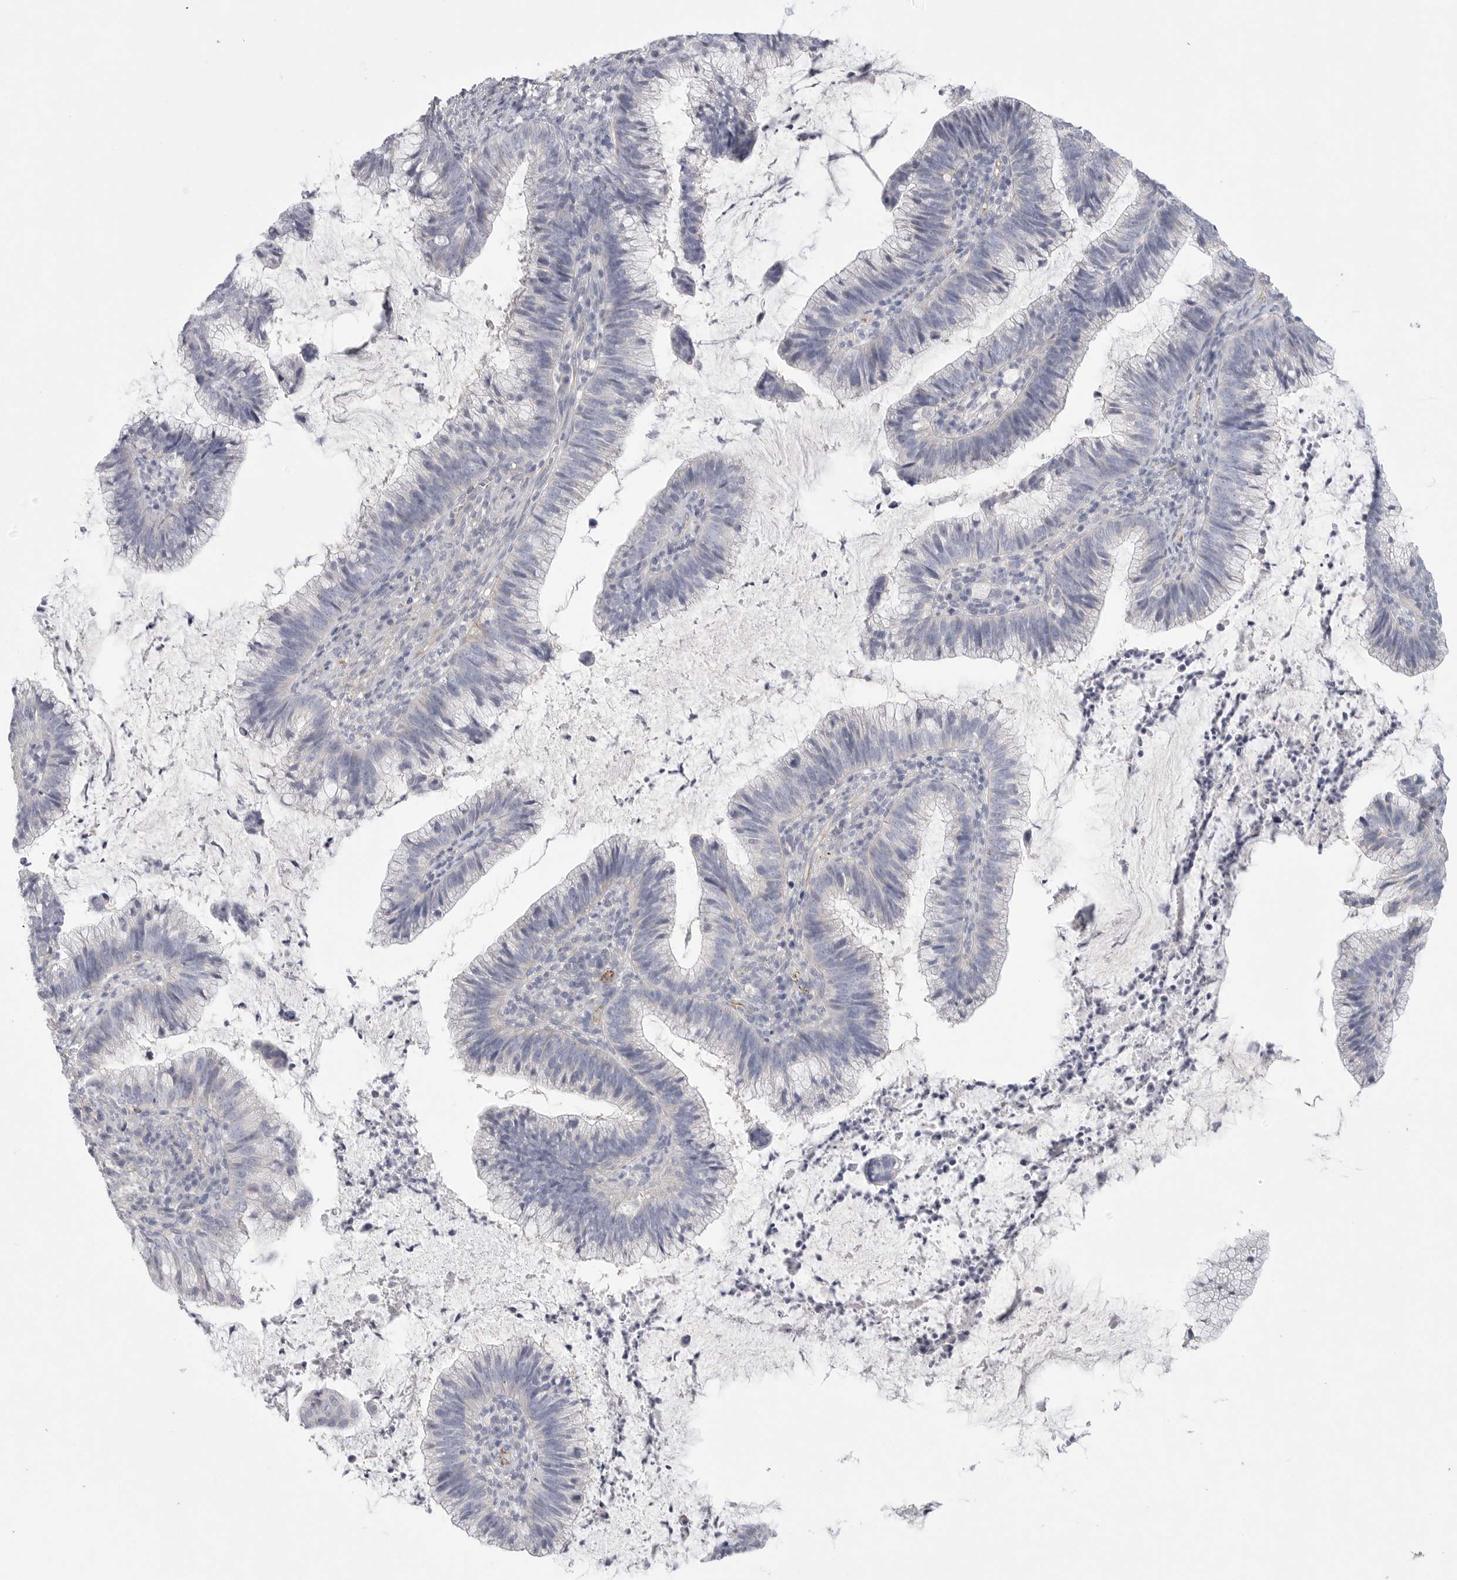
{"staining": {"intensity": "negative", "quantity": "none", "location": "none"}, "tissue": "cervical cancer", "cell_type": "Tumor cells", "image_type": "cancer", "snomed": [{"axis": "morphology", "description": "Adenocarcinoma, NOS"}, {"axis": "topography", "description": "Cervix"}], "caption": "IHC of human adenocarcinoma (cervical) shows no staining in tumor cells.", "gene": "ELP3", "patient": {"sex": "female", "age": 36}}